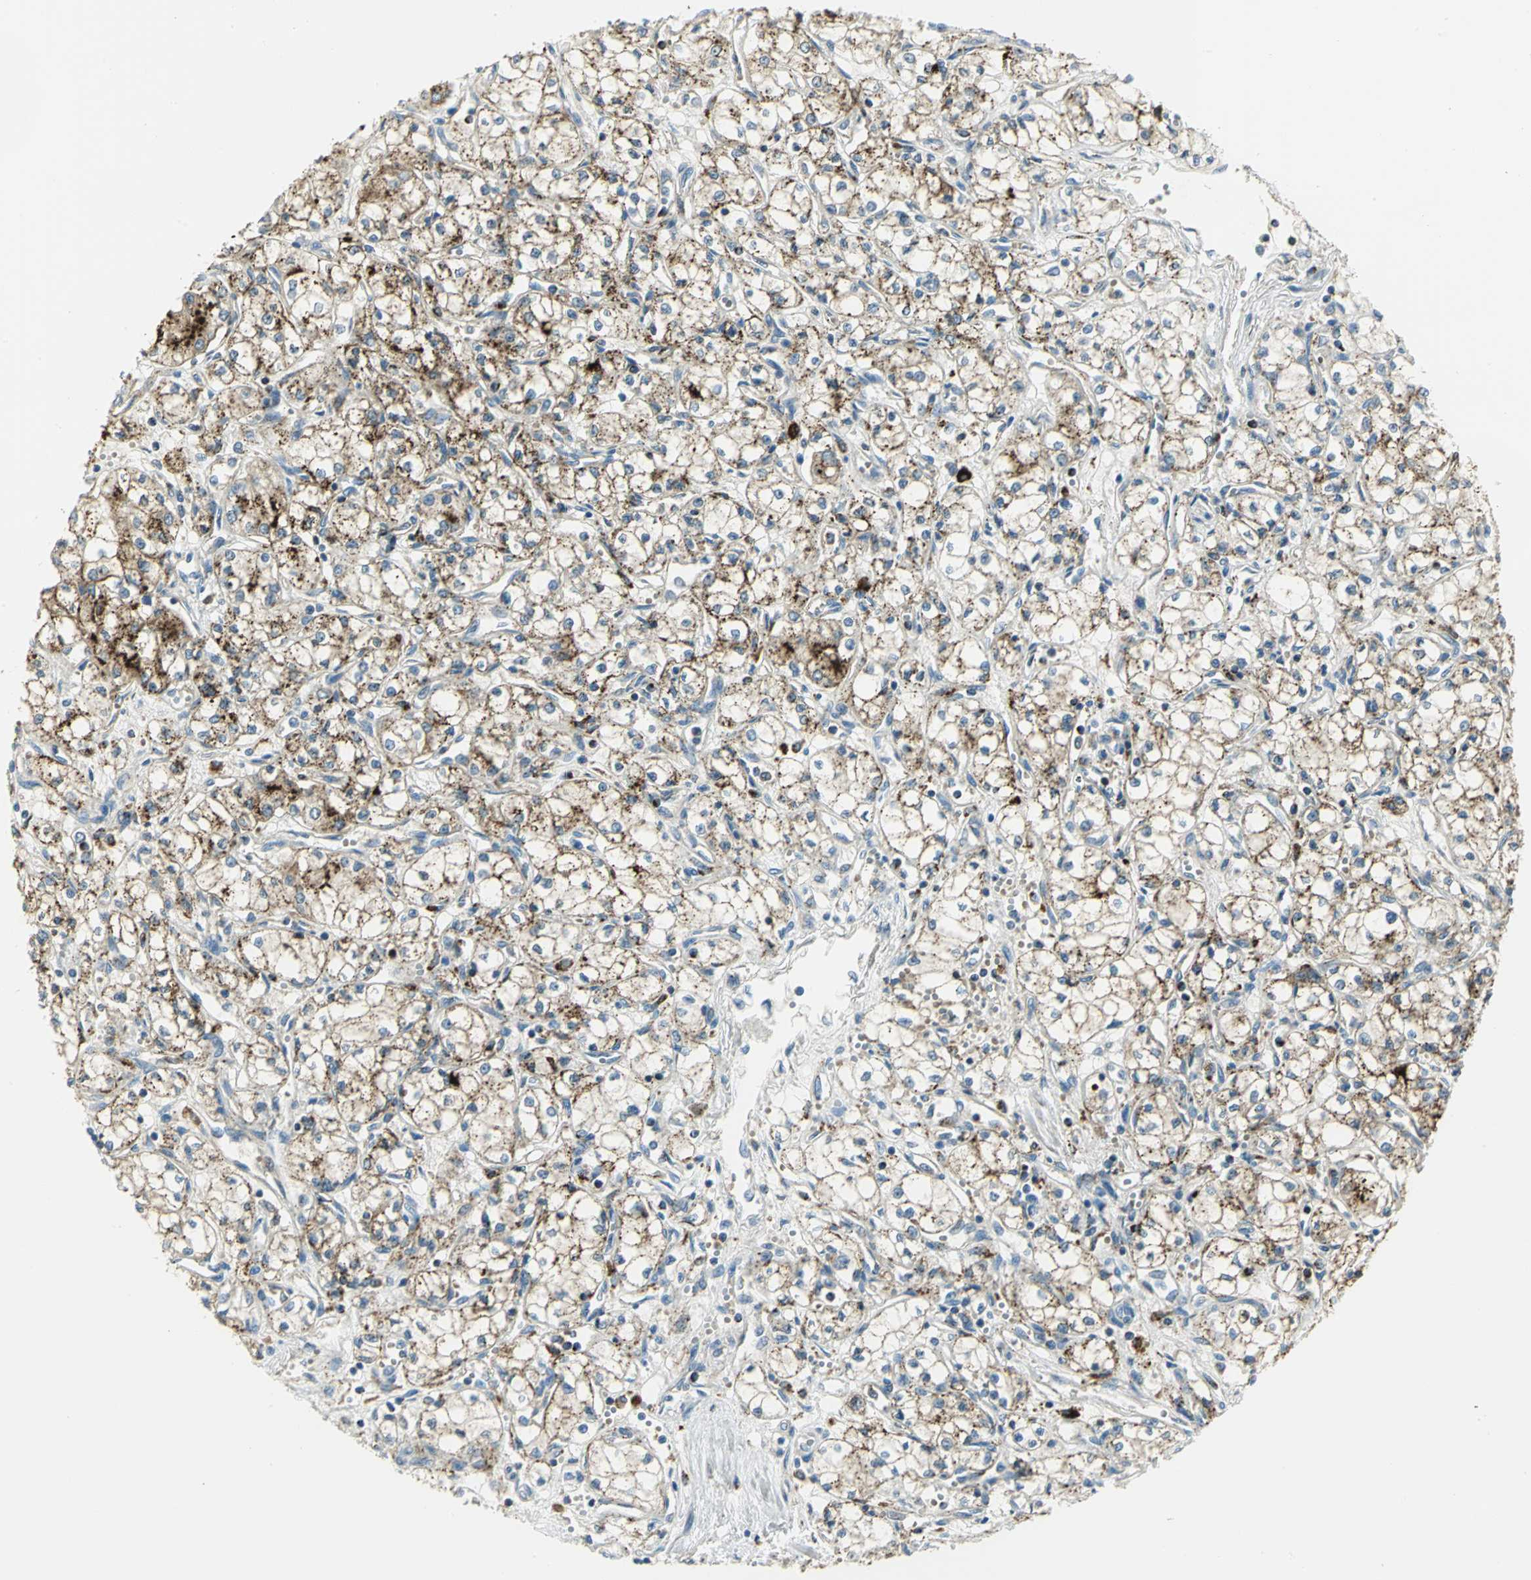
{"staining": {"intensity": "moderate", "quantity": ">75%", "location": "cytoplasmic/membranous"}, "tissue": "renal cancer", "cell_type": "Tumor cells", "image_type": "cancer", "snomed": [{"axis": "morphology", "description": "Normal tissue, NOS"}, {"axis": "morphology", "description": "Adenocarcinoma, NOS"}, {"axis": "topography", "description": "Kidney"}], "caption": "High-power microscopy captured an IHC micrograph of renal cancer (adenocarcinoma), revealing moderate cytoplasmic/membranous positivity in about >75% of tumor cells. (DAB (3,3'-diaminobenzidine) = brown stain, brightfield microscopy at high magnification).", "gene": "ARSA", "patient": {"sex": "male", "age": 59}}